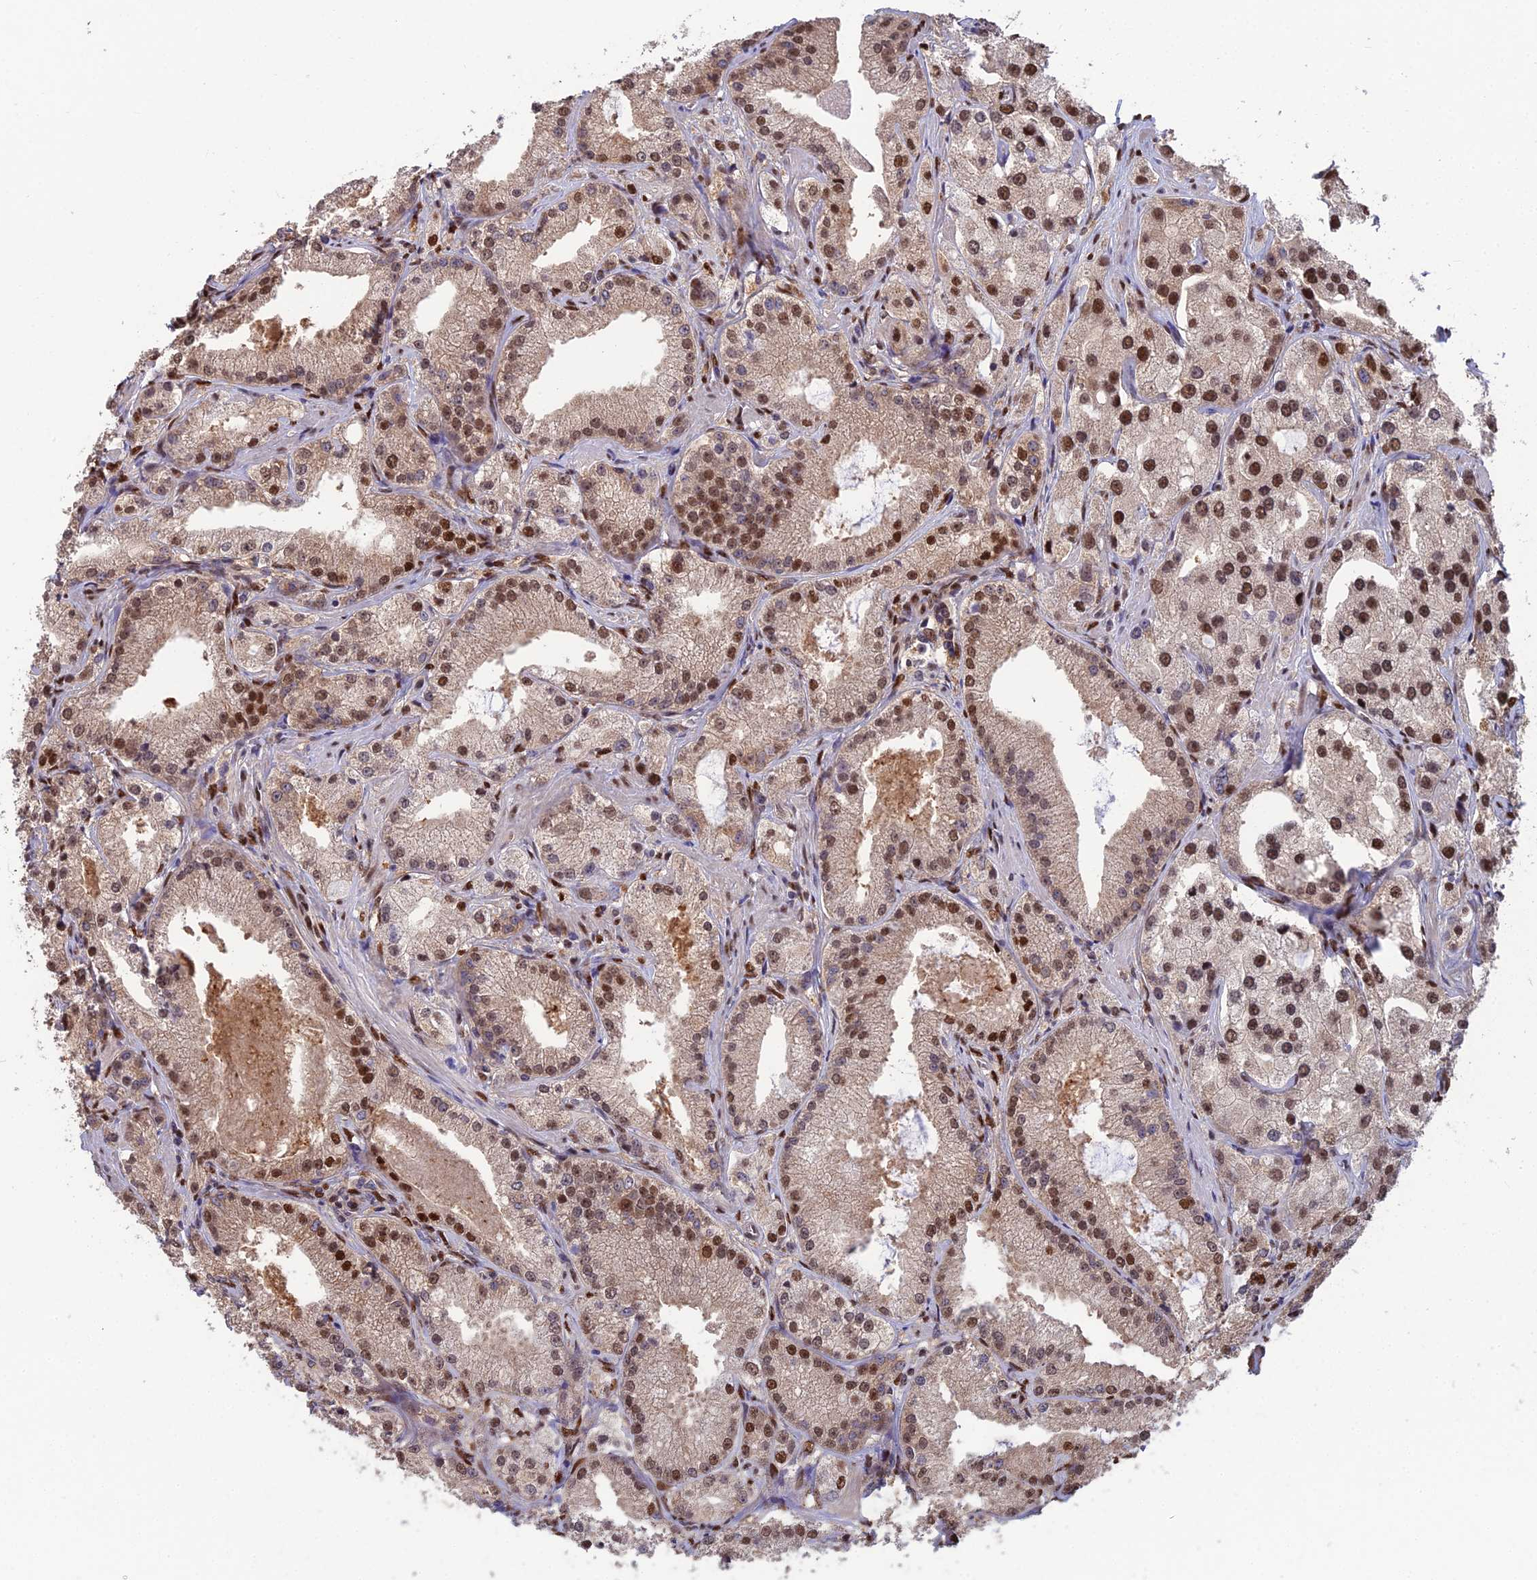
{"staining": {"intensity": "moderate", "quantity": ">75%", "location": "nuclear"}, "tissue": "prostate cancer", "cell_type": "Tumor cells", "image_type": "cancer", "snomed": [{"axis": "morphology", "description": "Adenocarcinoma, Low grade"}, {"axis": "topography", "description": "Prostate"}], "caption": "The histopathology image demonstrates staining of prostate cancer, revealing moderate nuclear protein staining (brown color) within tumor cells.", "gene": "DNPEP", "patient": {"sex": "male", "age": 69}}